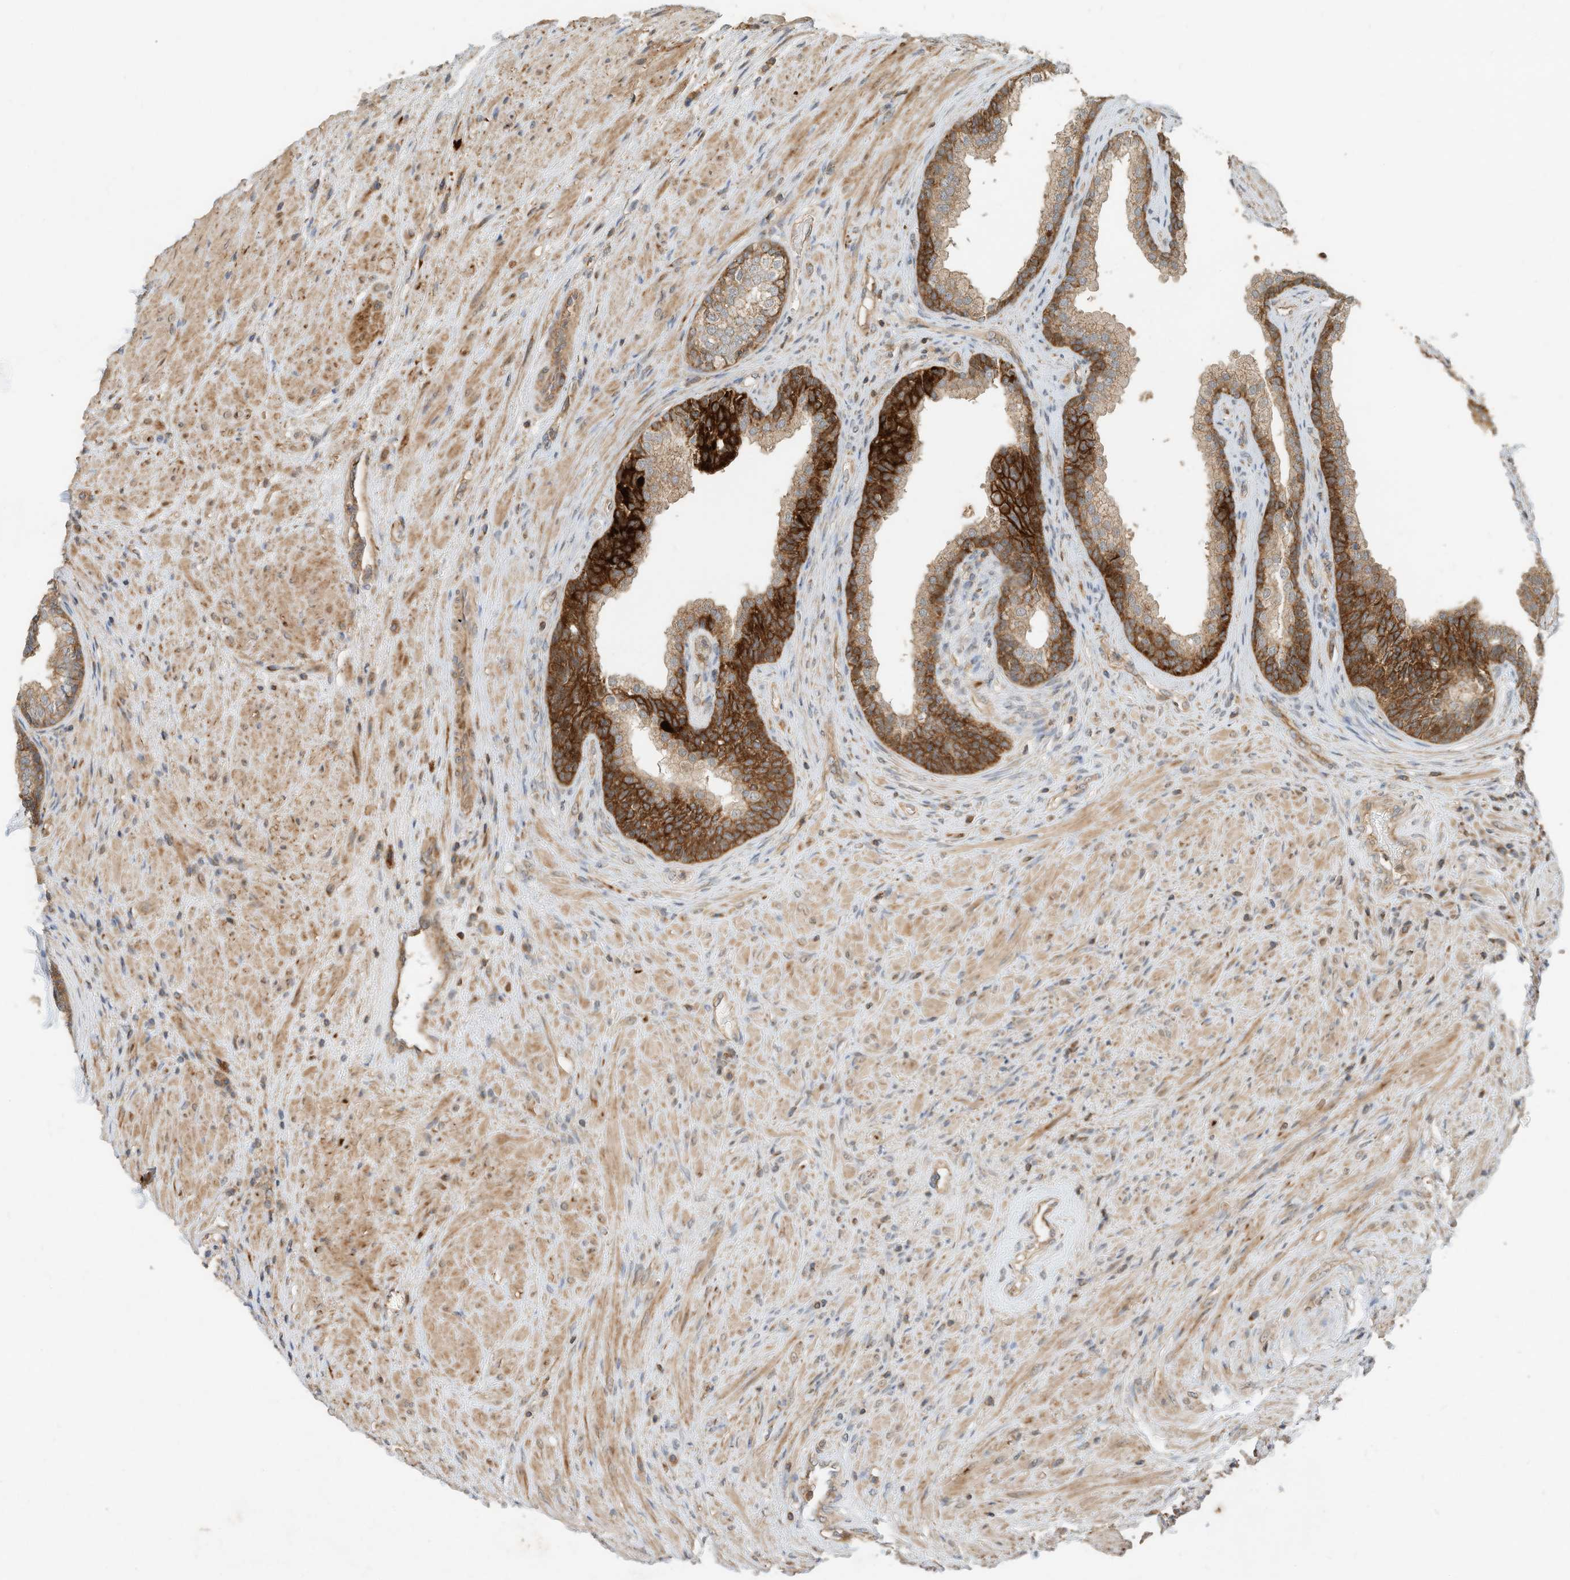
{"staining": {"intensity": "strong", "quantity": "25%-75%", "location": "cytoplasmic/membranous"}, "tissue": "prostate", "cell_type": "Glandular cells", "image_type": "normal", "snomed": [{"axis": "morphology", "description": "Normal tissue, NOS"}, {"axis": "topography", "description": "Prostate"}], "caption": "Immunohistochemical staining of normal human prostate reveals 25%-75% levels of strong cytoplasmic/membranous protein staining in approximately 25%-75% of glandular cells.", "gene": "CPAMD8", "patient": {"sex": "male", "age": 76}}